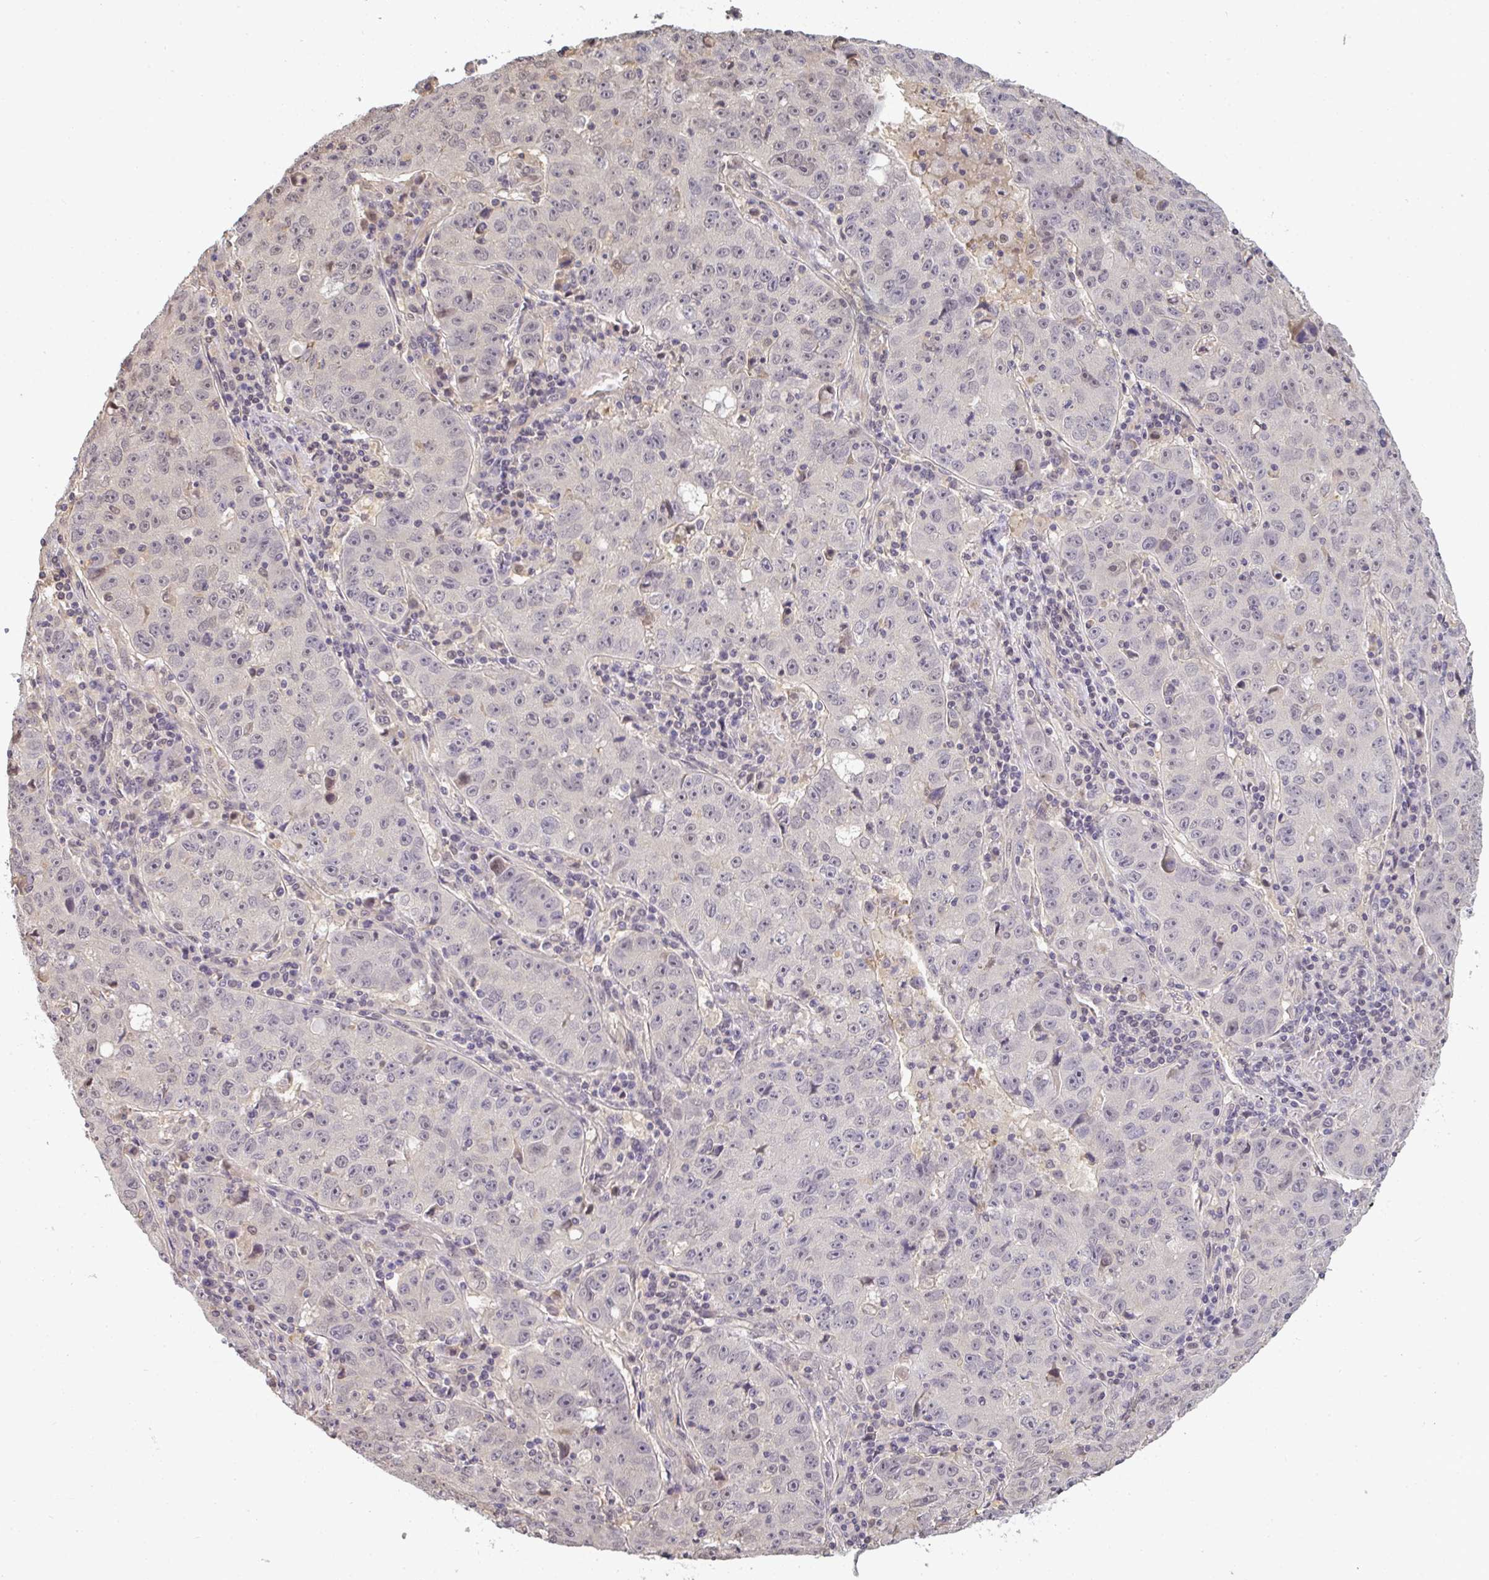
{"staining": {"intensity": "negative", "quantity": "none", "location": "none"}, "tissue": "lung cancer", "cell_type": "Tumor cells", "image_type": "cancer", "snomed": [{"axis": "morphology", "description": "Normal morphology"}, {"axis": "morphology", "description": "Adenocarcinoma, NOS"}, {"axis": "topography", "description": "Lymph node"}, {"axis": "topography", "description": "Lung"}], "caption": "Immunohistochemical staining of human lung cancer (adenocarcinoma) demonstrates no significant staining in tumor cells.", "gene": "GSDMB", "patient": {"sex": "female", "age": 57}}